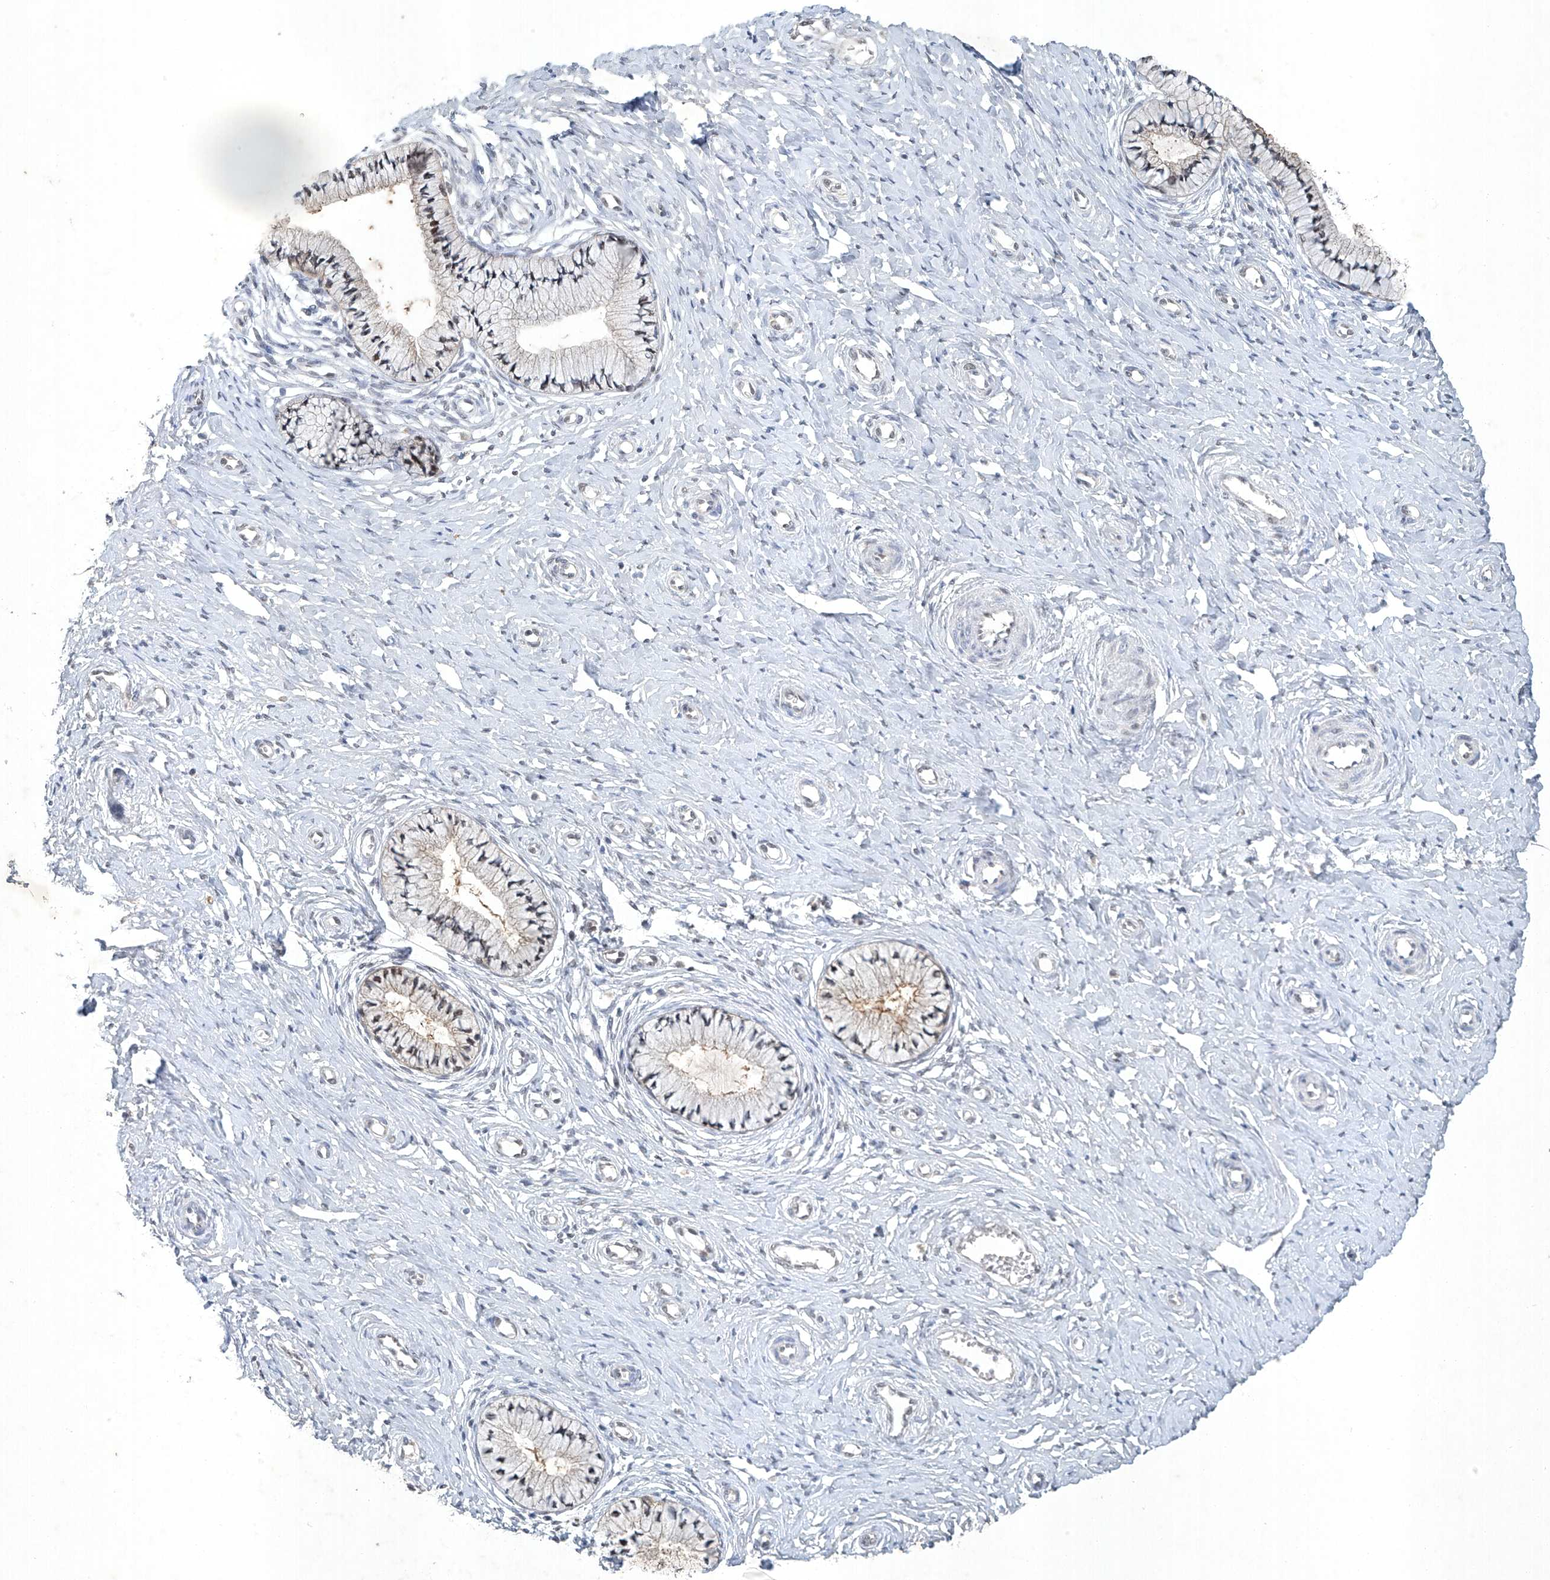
{"staining": {"intensity": "weak", "quantity": "25%-75%", "location": "cytoplasmic/membranous"}, "tissue": "cervix", "cell_type": "Glandular cells", "image_type": "normal", "snomed": [{"axis": "morphology", "description": "Normal tissue, NOS"}, {"axis": "topography", "description": "Cervix"}], "caption": "Glandular cells demonstrate low levels of weak cytoplasmic/membranous staining in about 25%-75% of cells in benign human cervix.", "gene": "TAF8", "patient": {"sex": "female", "age": 36}}